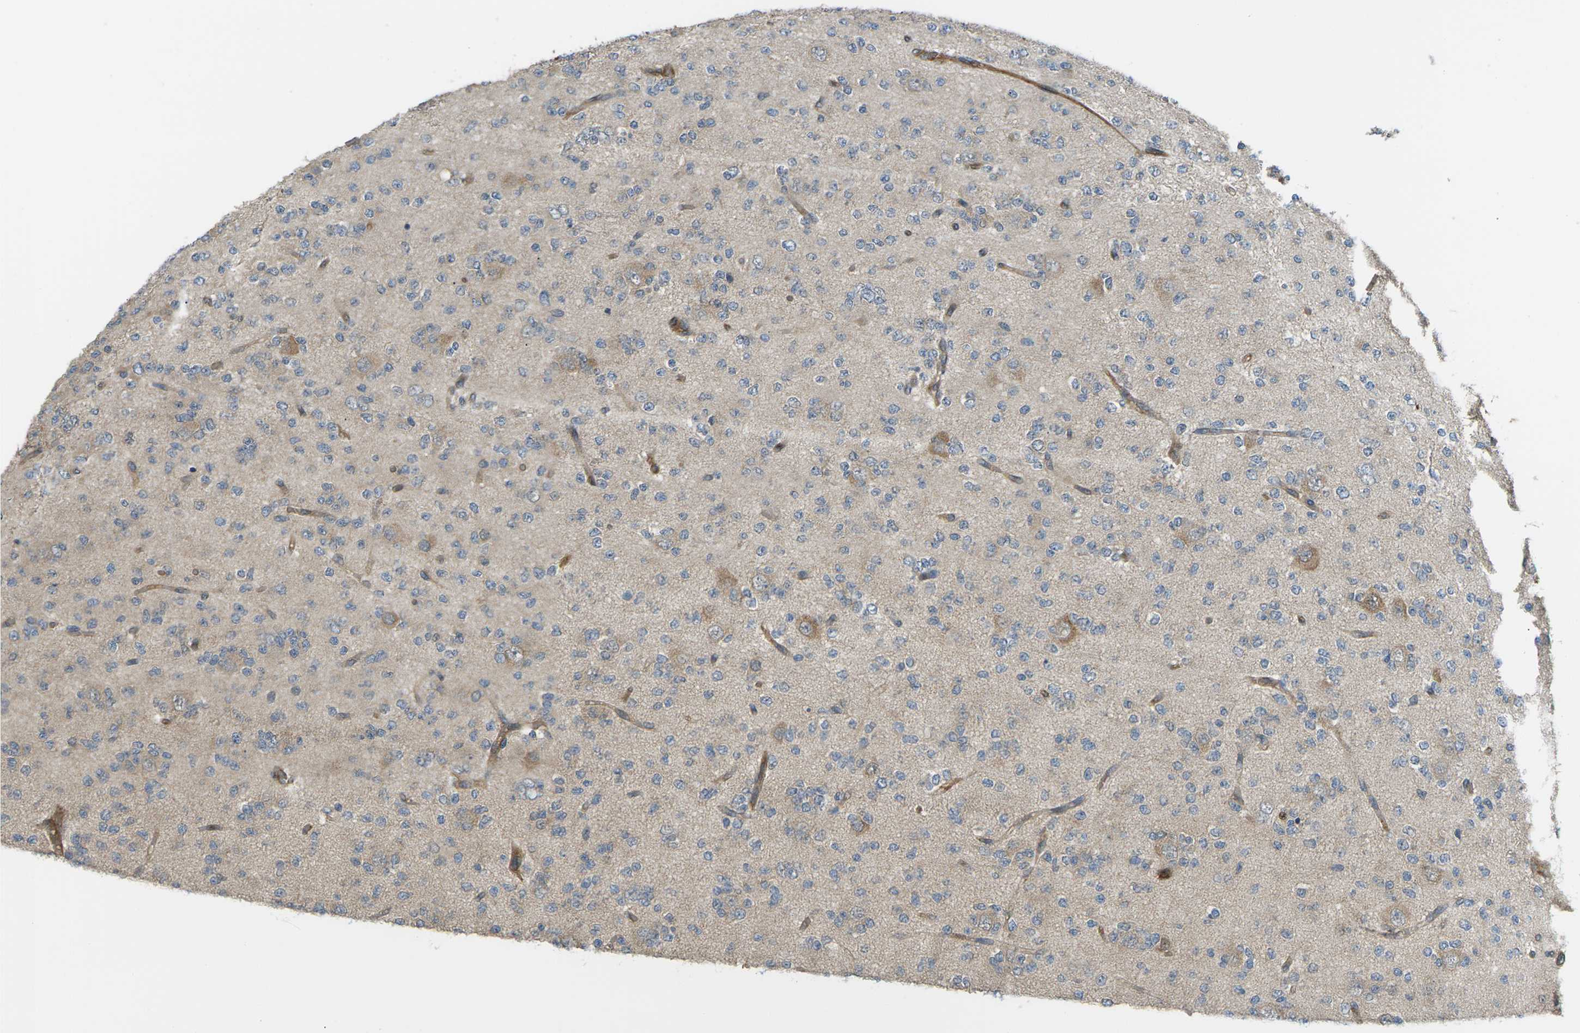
{"staining": {"intensity": "moderate", "quantity": "<25%", "location": "cytoplasmic/membranous"}, "tissue": "glioma", "cell_type": "Tumor cells", "image_type": "cancer", "snomed": [{"axis": "morphology", "description": "Glioma, malignant, Low grade"}, {"axis": "topography", "description": "Brain"}], "caption": "This is a micrograph of immunohistochemistry staining of malignant low-grade glioma, which shows moderate positivity in the cytoplasmic/membranous of tumor cells.", "gene": "DDHD2", "patient": {"sex": "male", "age": 38}}